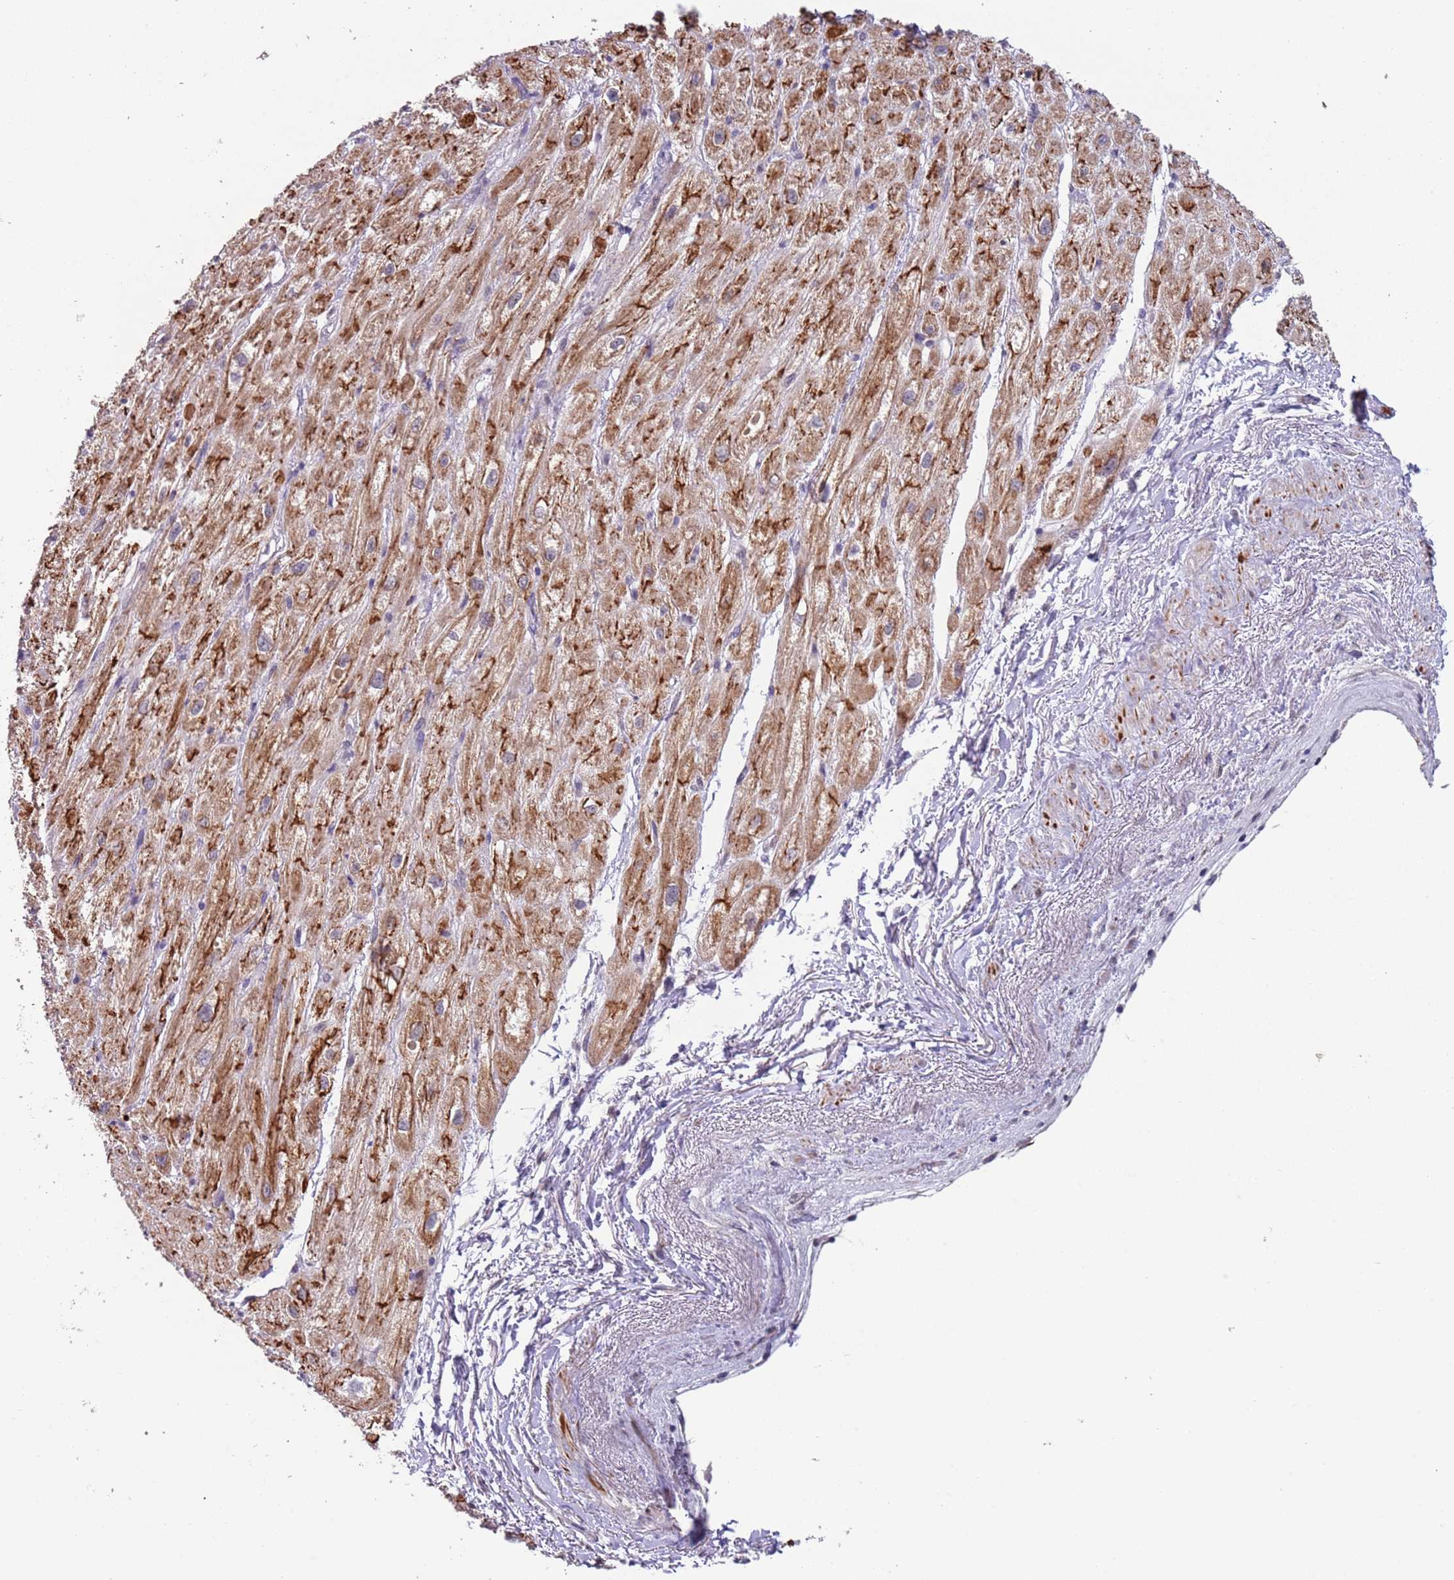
{"staining": {"intensity": "moderate", "quantity": ">75%", "location": "cytoplasmic/membranous"}, "tissue": "heart muscle", "cell_type": "Cardiomyocytes", "image_type": "normal", "snomed": [{"axis": "morphology", "description": "Normal tissue, NOS"}, {"axis": "topography", "description": "Heart"}], "caption": "Heart muscle stained for a protein (brown) exhibits moderate cytoplasmic/membranous positive staining in approximately >75% of cardiomyocytes.", "gene": "ENSG00000271254", "patient": {"sex": "male", "age": 65}}